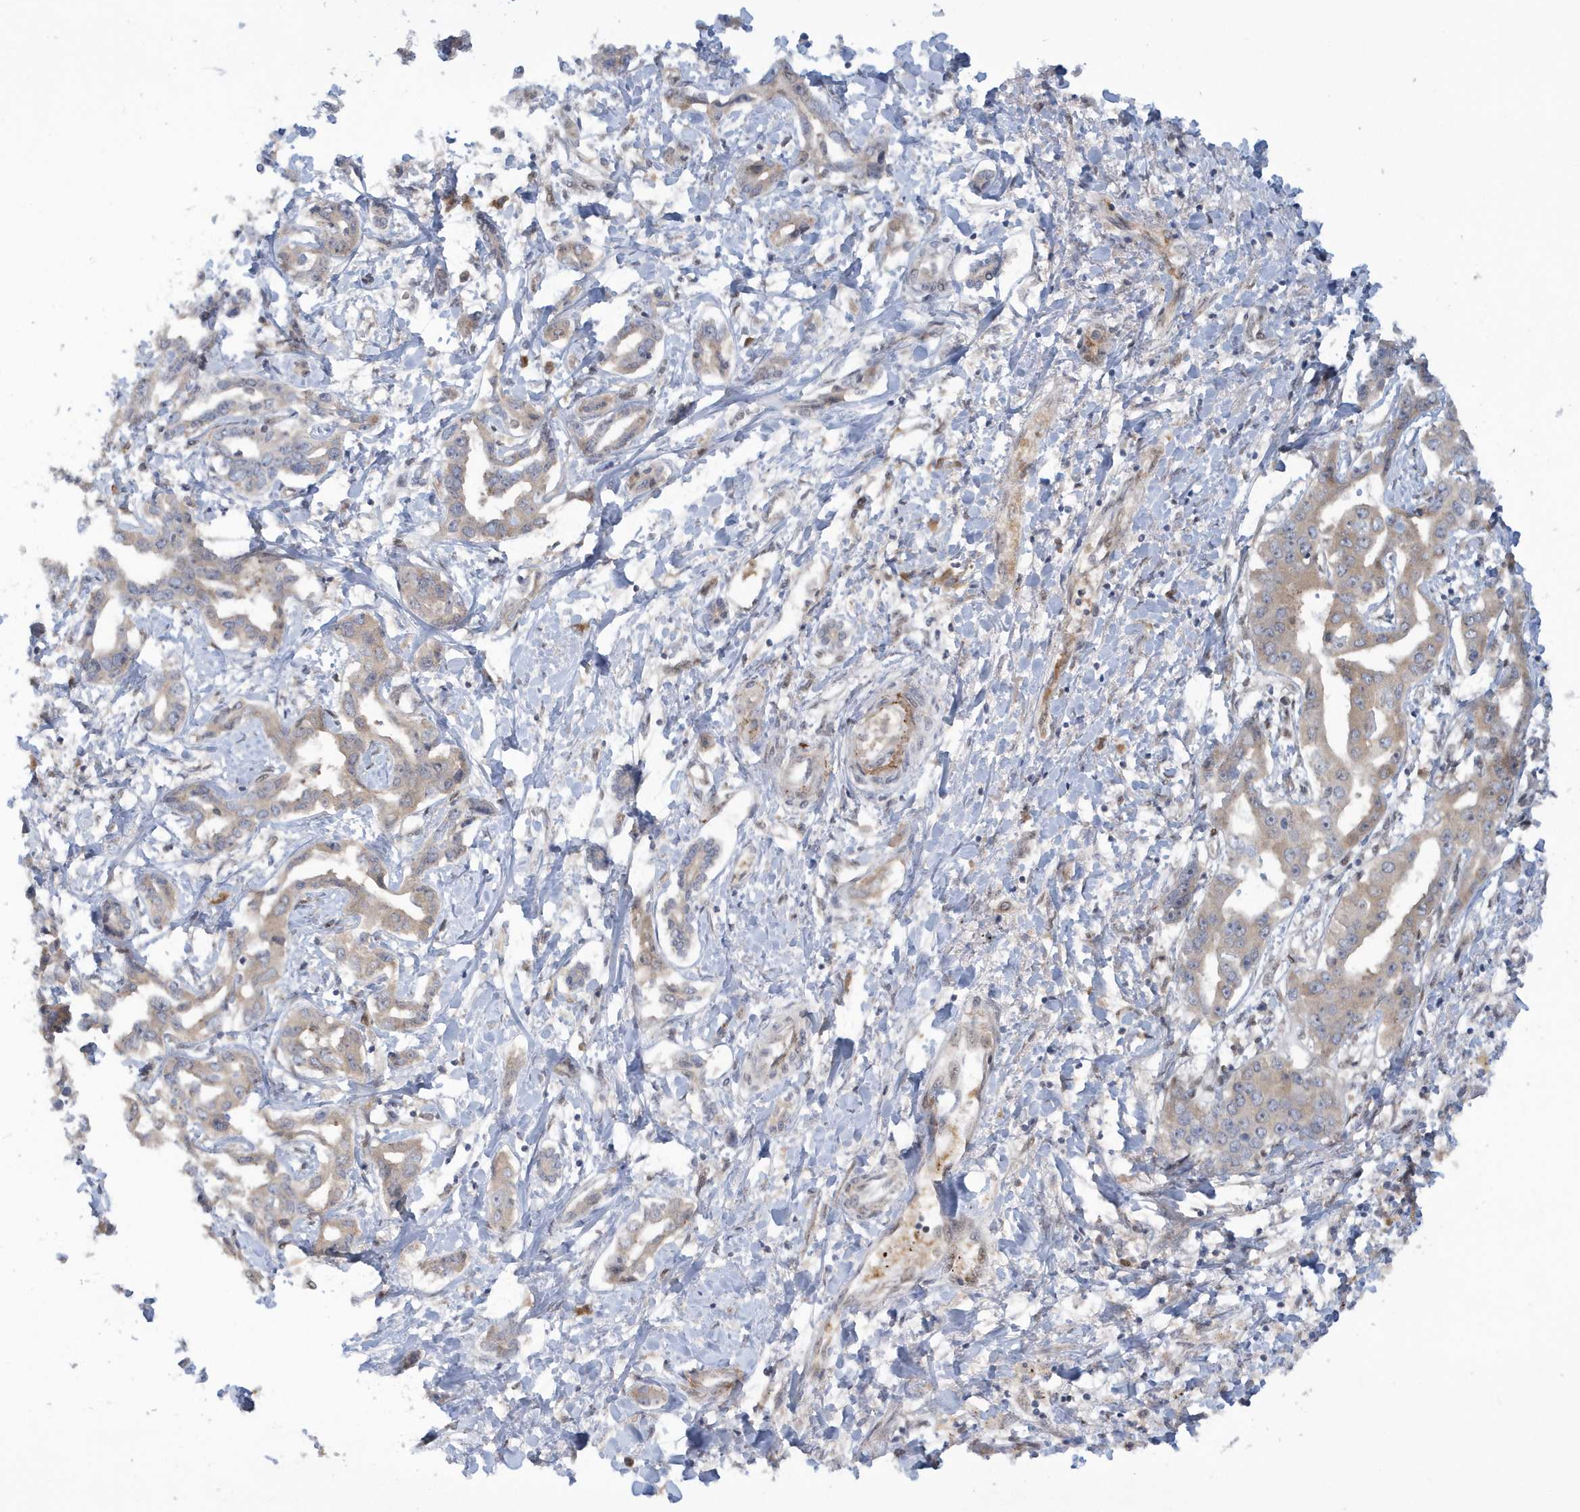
{"staining": {"intensity": "weak", "quantity": "25%-75%", "location": "cytoplasmic/membranous"}, "tissue": "liver cancer", "cell_type": "Tumor cells", "image_type": "cancer", "snomed": [{"axis": "morphology", "description": "Cholangiocarcinoma"}, {"axis": "topography", "description": "Liver"}], "caption": "Brown immunohistochemical staining in human liver cancer shows weak cytoplasmic/membranous positivity in about 25%-75% of tumor cells.", "gene": "ATG4A", "patient": {"sex": "male", "age": 59}}